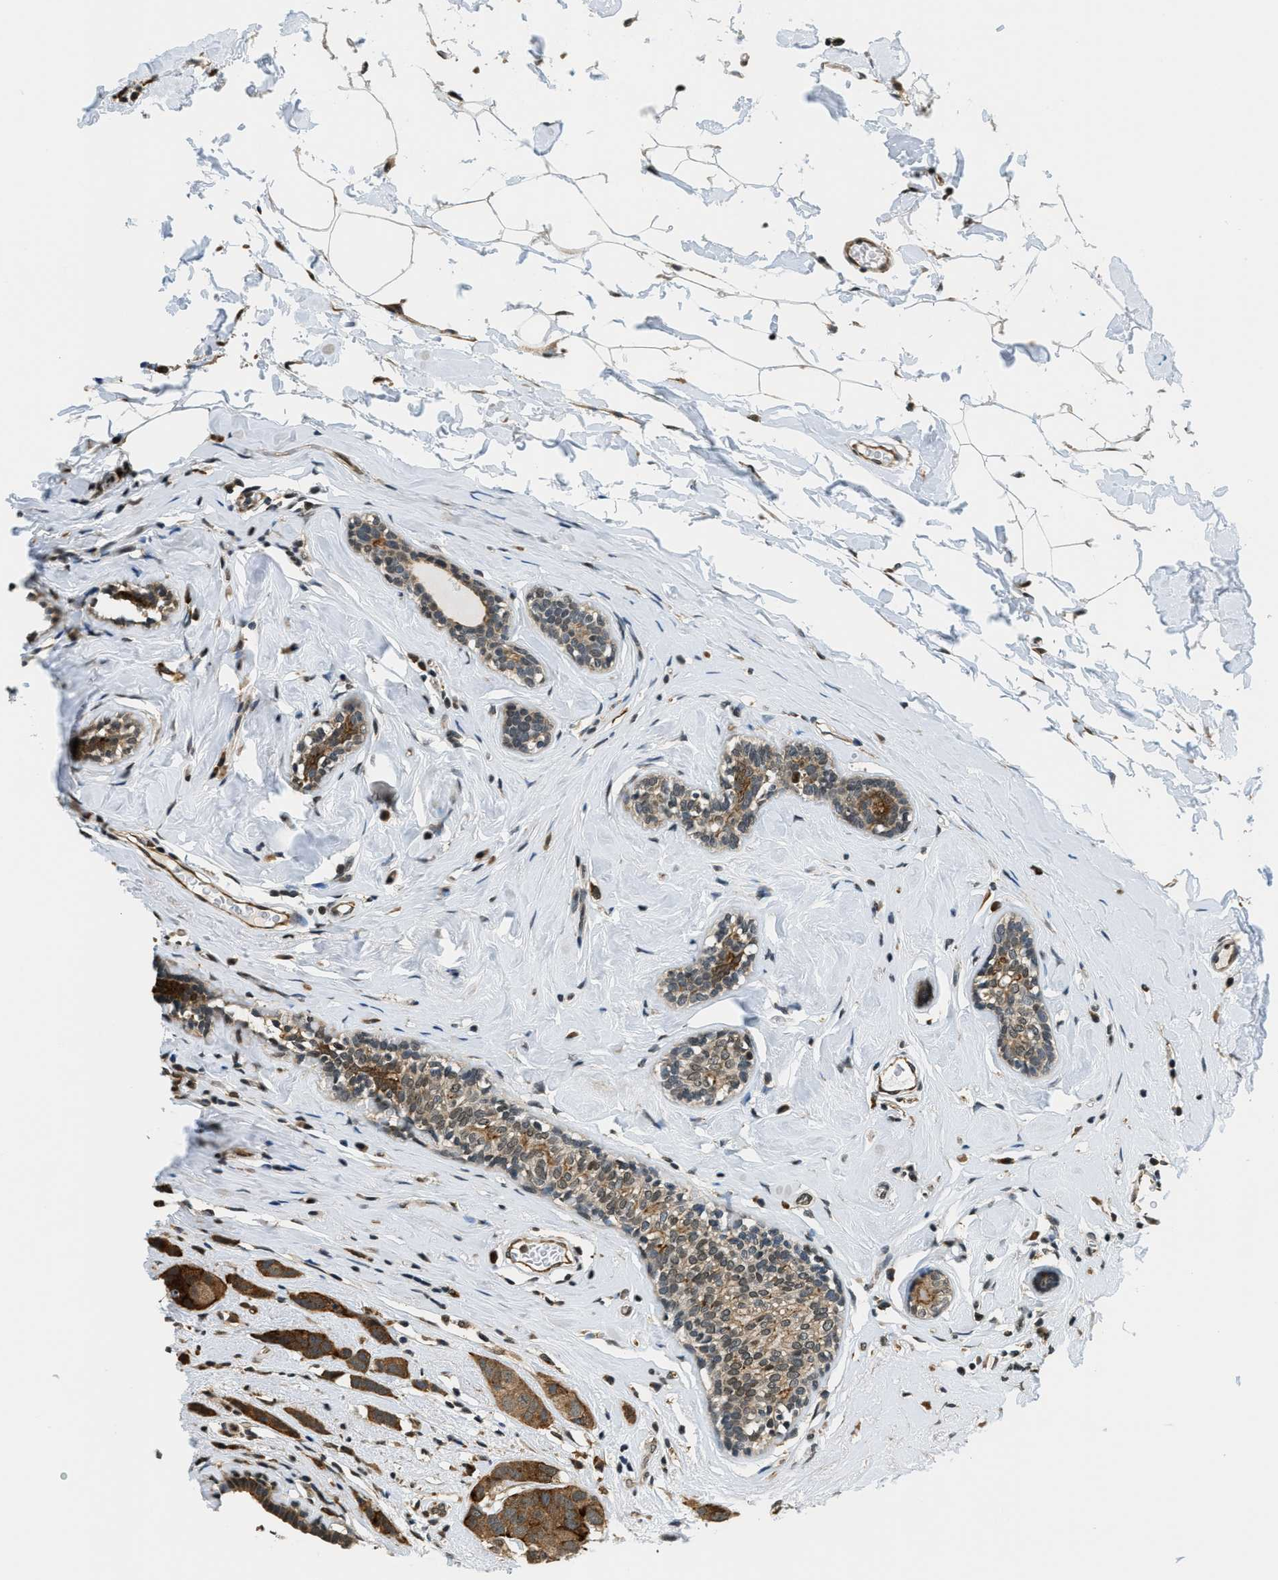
{"staining": {"intensity": "moderate", "quantity": ">75%", "location": "cytoplasmic/membranous"}, "tissue": "breast cancer", "cell_type": "Tumor cells", "image_type": "cancer", "snomed": [{"axis": "morphology", "description": "Normal tissue, NOS"}, {"axis": "morphology", "description": "Duct carcinoma"}, {"axis": "topography", "description": "Breast"}], "caption": "Approximately >75% of tumor cells in human breast infiltrating ductal carcinoma demonstrate moderate cytoplasmic/membranous protein staining as visualized by brown immunohistochemical staining.", "gene": "RAB11FIP1", "patient": {"sex": "female", "age": 50}}